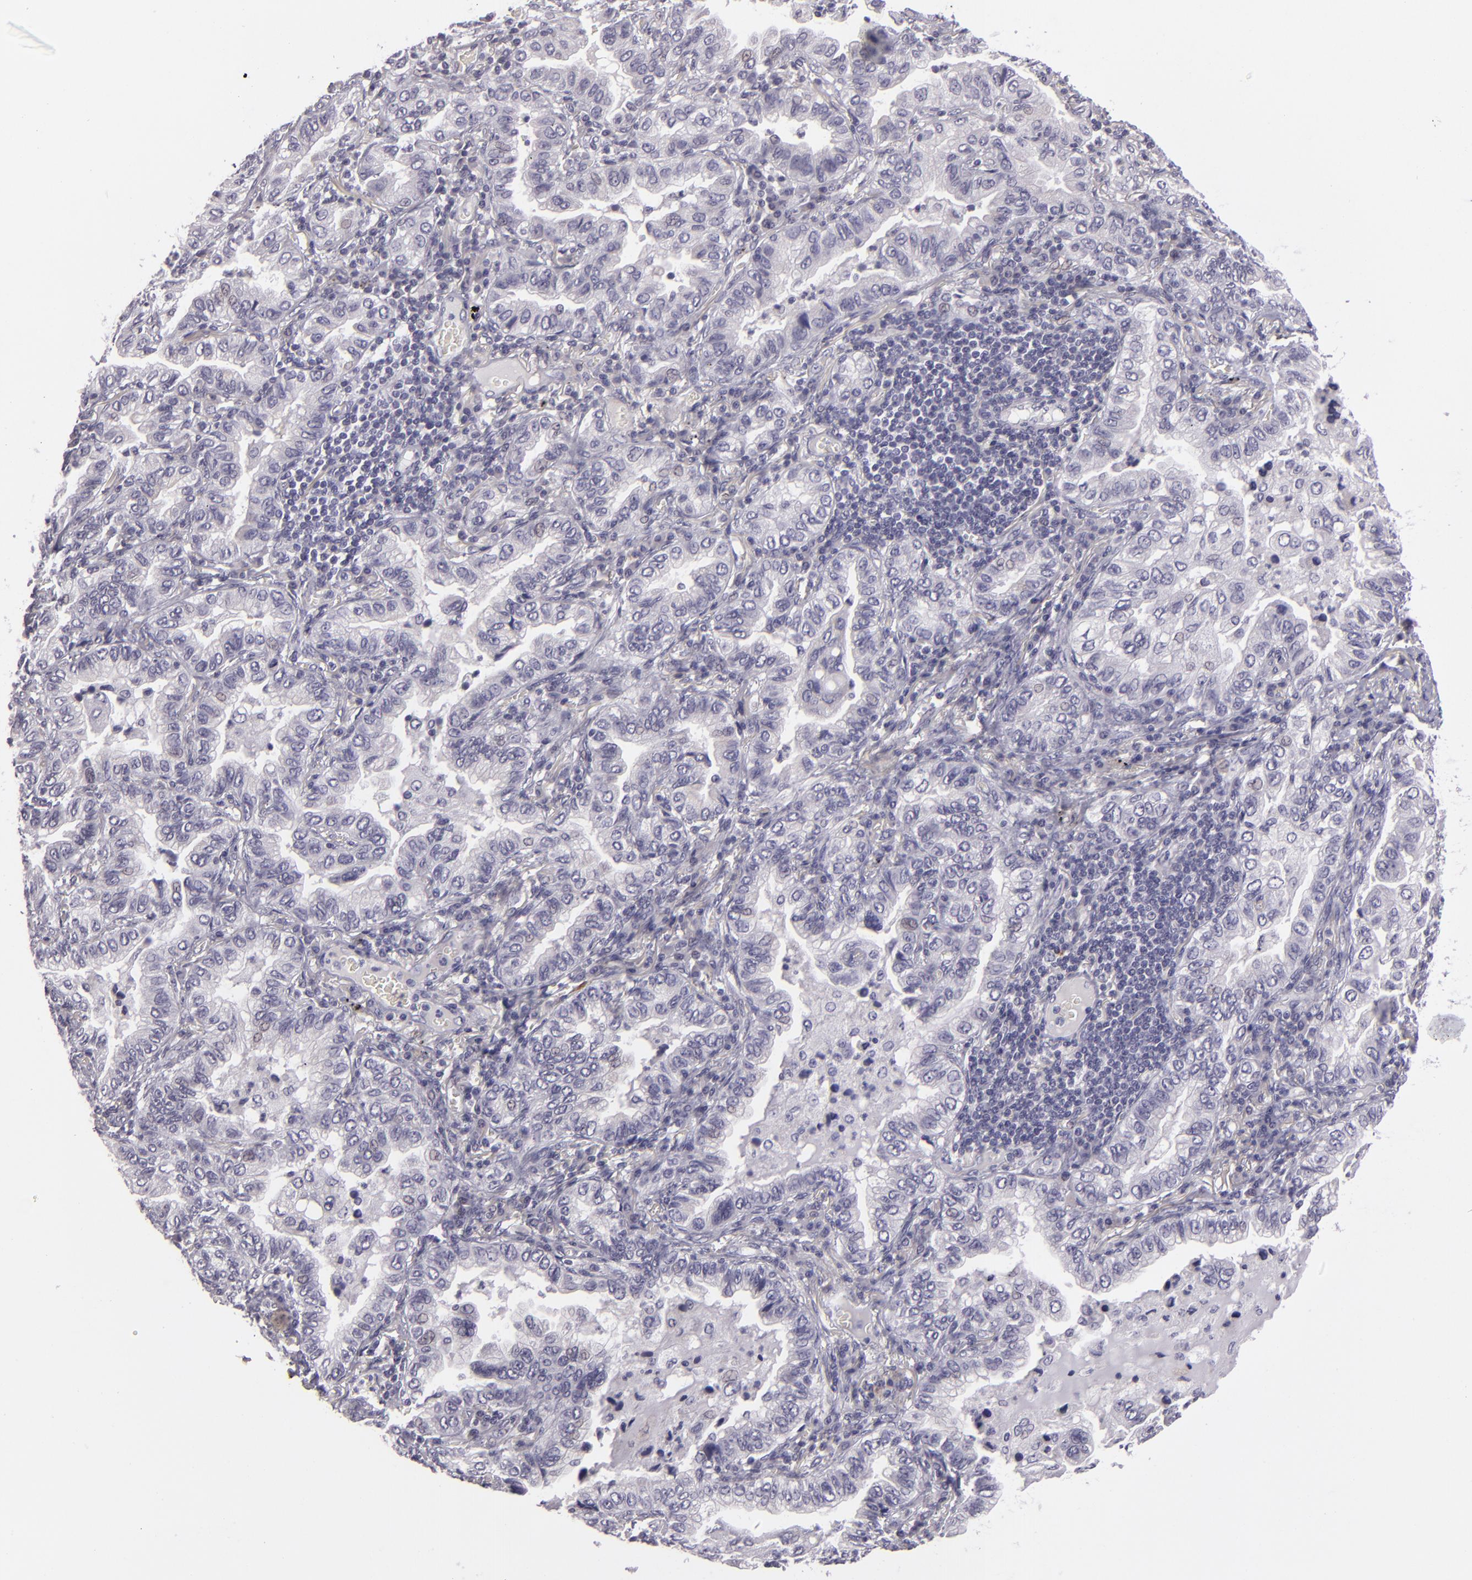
{"staining": {"intensity": "negative", "quantity": "none", "location": "none"}, "tissue": "lung cancer", "cell_type": "Tumor cells", "image_type": "cancer", "snomed": [{"axis": "morphology", "description": "Adenocarcinoma, NOS"}, {"axis": "topography", "description": "Lung"}], "caption": "A micrograph of human lung cancer is negative for staining in tumor cells.", "gene": "EGFL6", "patient": {"sex": "female", "age": 50}}